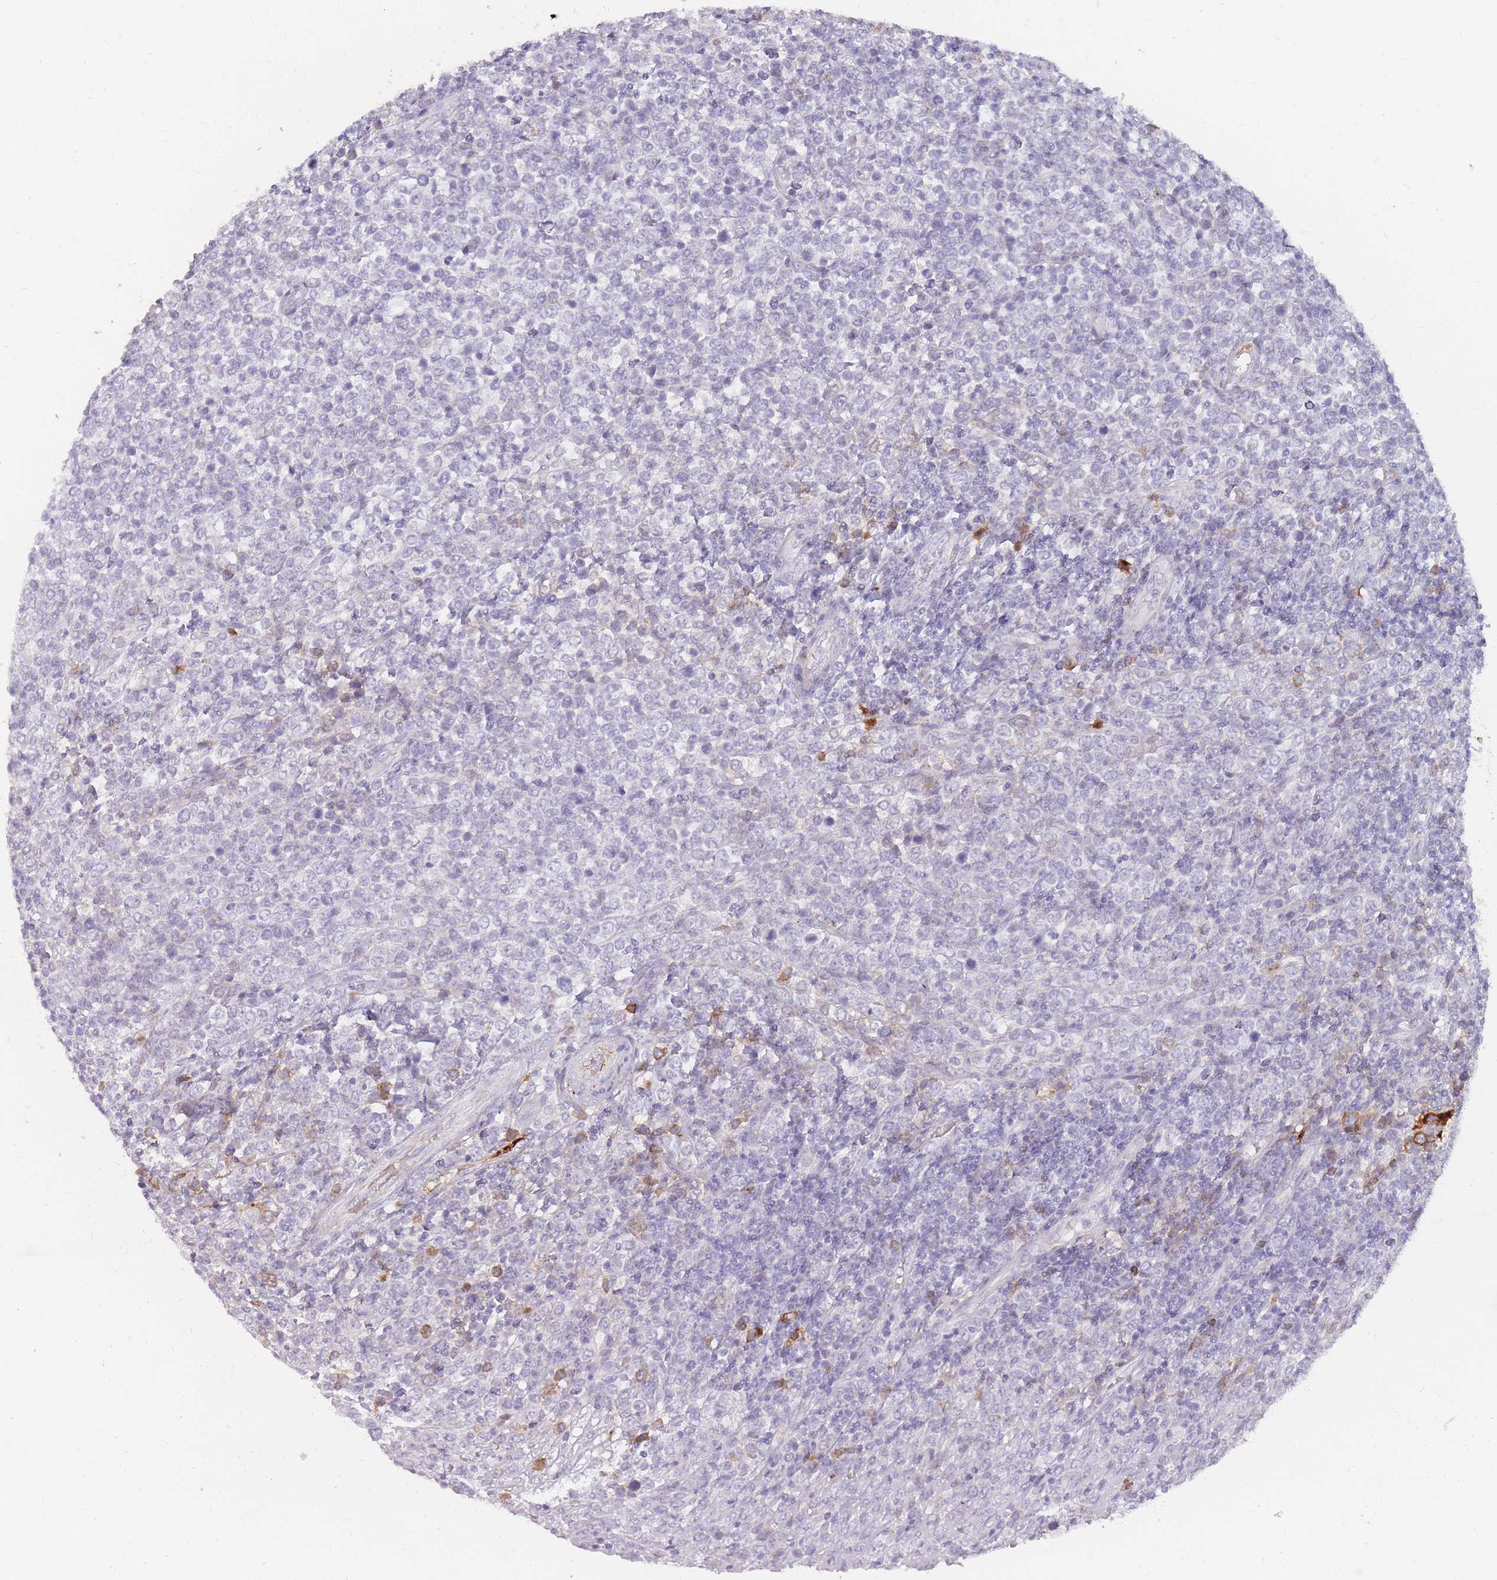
{"staining": {"intensity": "negative", "quantity": "none", "location": "none"}, "tissue": "lymphoma", "cell_type": "Tumor cells", "image_type": "cancer", "snomed": [{"axis": "morphology", "description": "Malignant lymphoma, non-Hodgkin's type, High grade"}, {"axis": "topography", "description": "Soft tissue"}], "caption": "Human malignant lymphoma, non-Hodgkin's type (high-grade) stained for a protein using immunohistochemistry displays no staining in tumor cells.", "gene": "PRG4", "patient": {"sex": "female", "age": 56}}